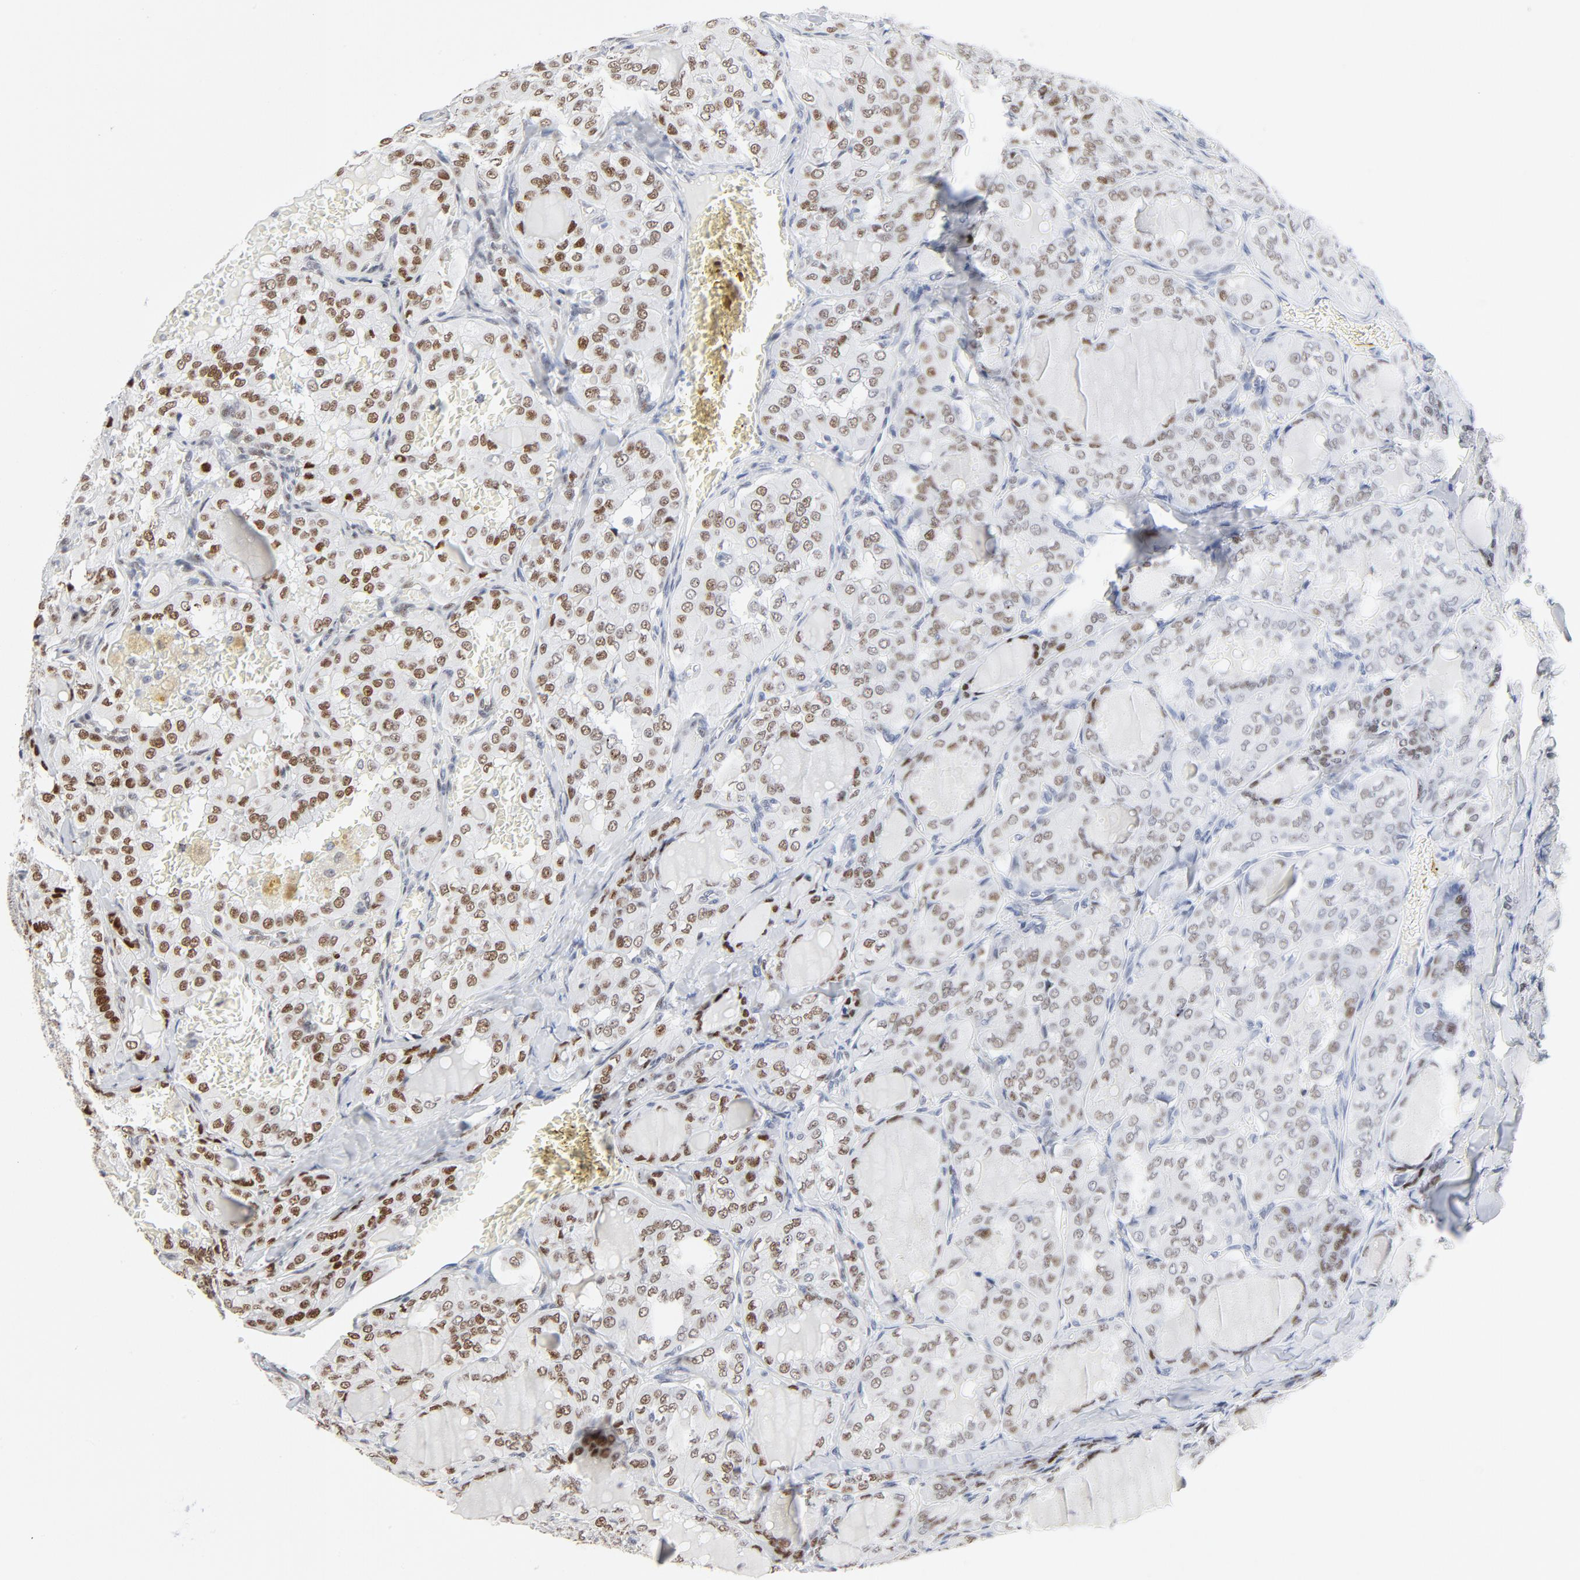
{"staining": {"intensity": "moderate", "quantity": ">75%", "location": "nuclear"}, "tissue": "thyroid cancer", "cell_type": "Tumor cells", "image_type": "cancer", "snomed": [{"axis": "morphology", "description": "Papillary adenocarcinoma, NOS"}, {"axis": "topography", "description": "Thyroid gland"}], "caption": "Immunohistochemical staining of human thyroid cancer demonstrates medium levels of moderate nuclear protein positivity in about >75% of tumor cells. (DAB = brown stain, brightfield microscopy at high magnification).", "gene": "GTF2I", "patient": {"sex": "male", "age": 20}}